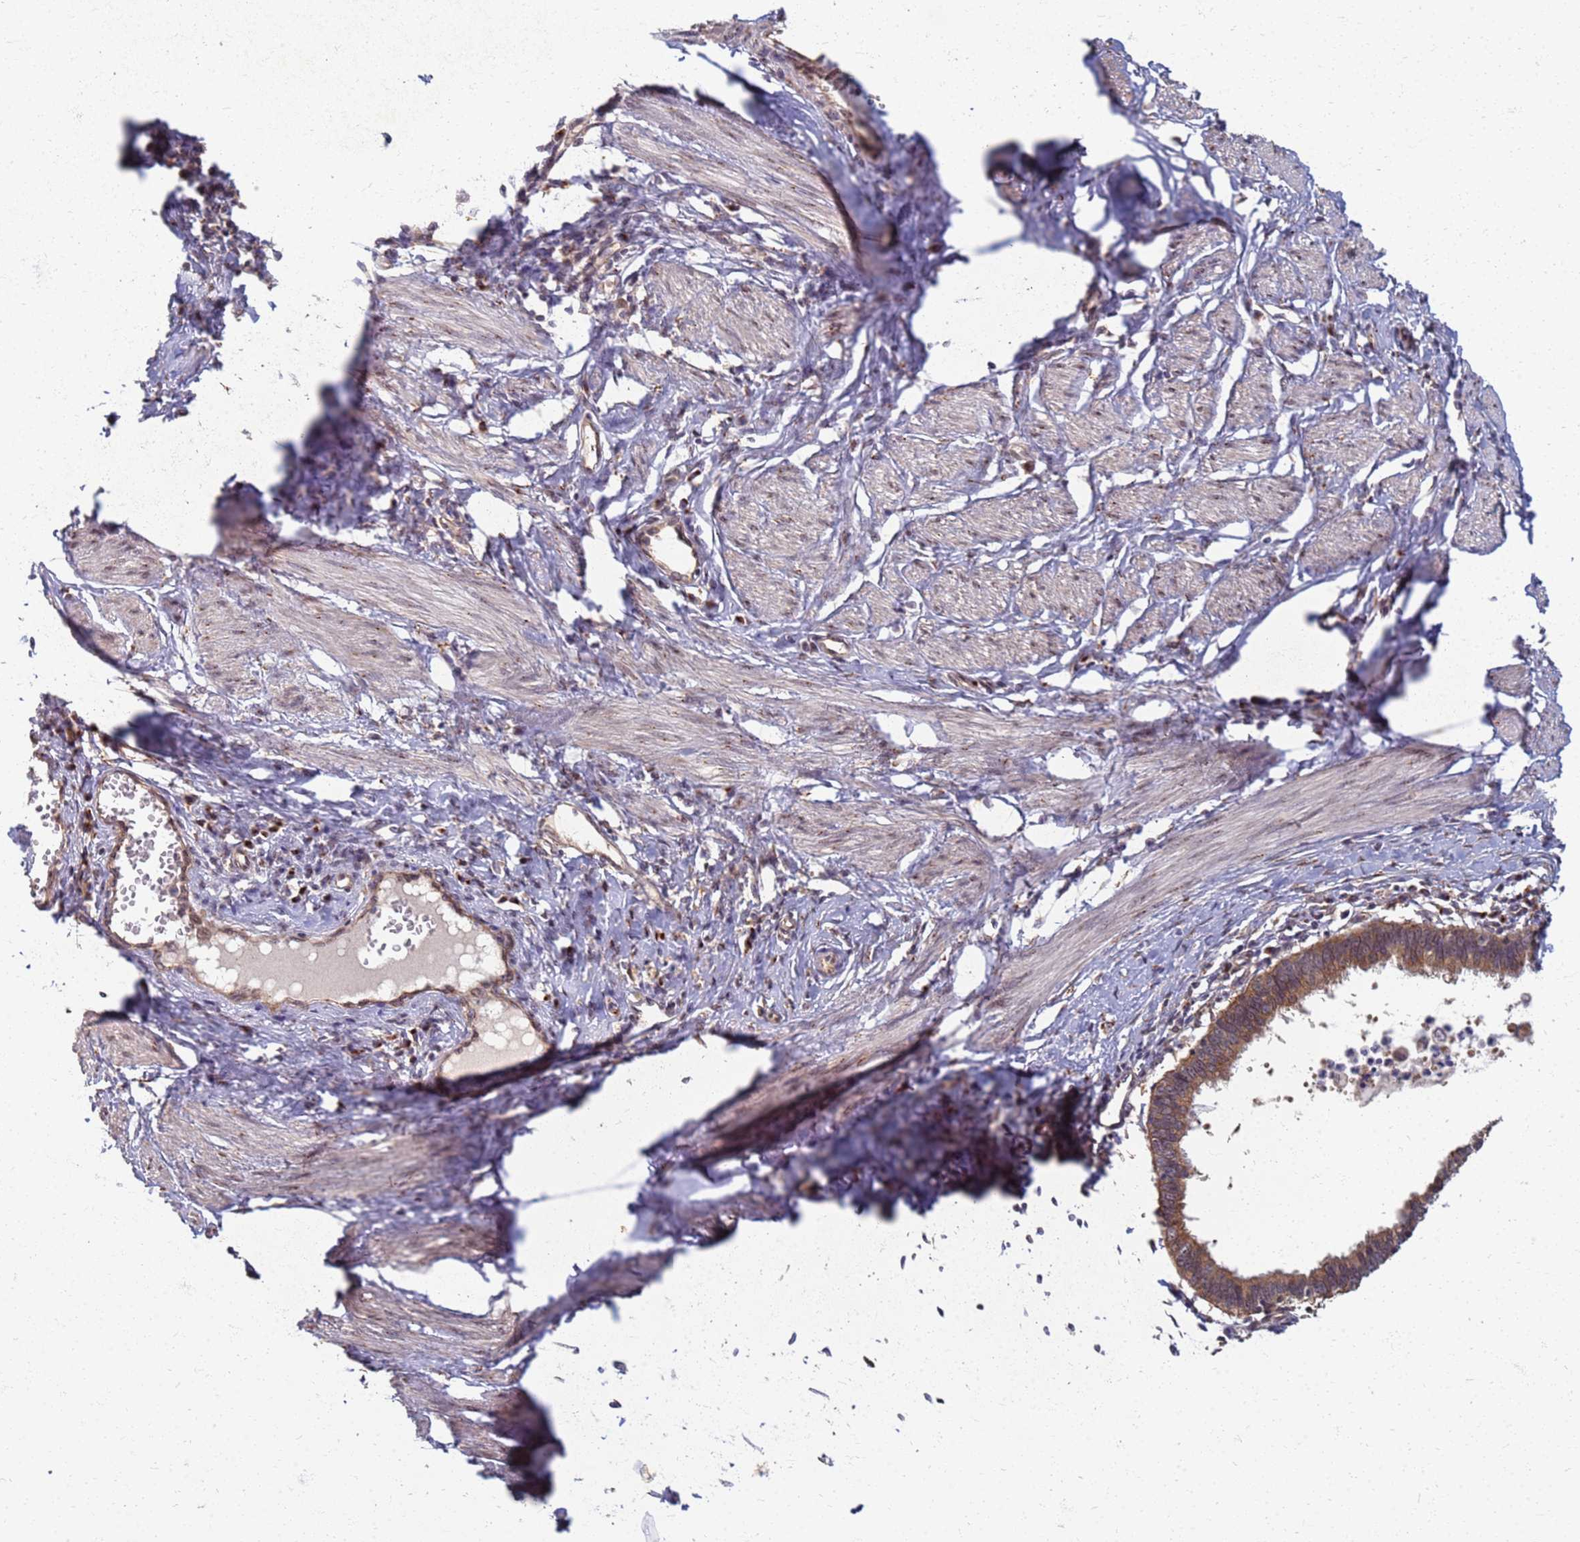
{"staining": {"intensity": "moderate", "quantity": ">75%", "location": "cytoplasmic/membranous"}, "tissue": "cervical cancer", "cell_type": "Tumor cells", "image_type": "cancer", "snomed": [{"axis": "morphology", "description": "Adenocarcinoma, NOS"}, {"axis": "topography", "description": "Cervix"}], "caption": "An IHC histopathology image of tumor tissue is shown. Protein staining in brown highlights moderate cytoplasmic/membranous positivity in cervical cancer within tumor cells. Nuclei are stained in blue.", "gene": "ITGB4", "patient": {"sex": "female", "age": 36}}